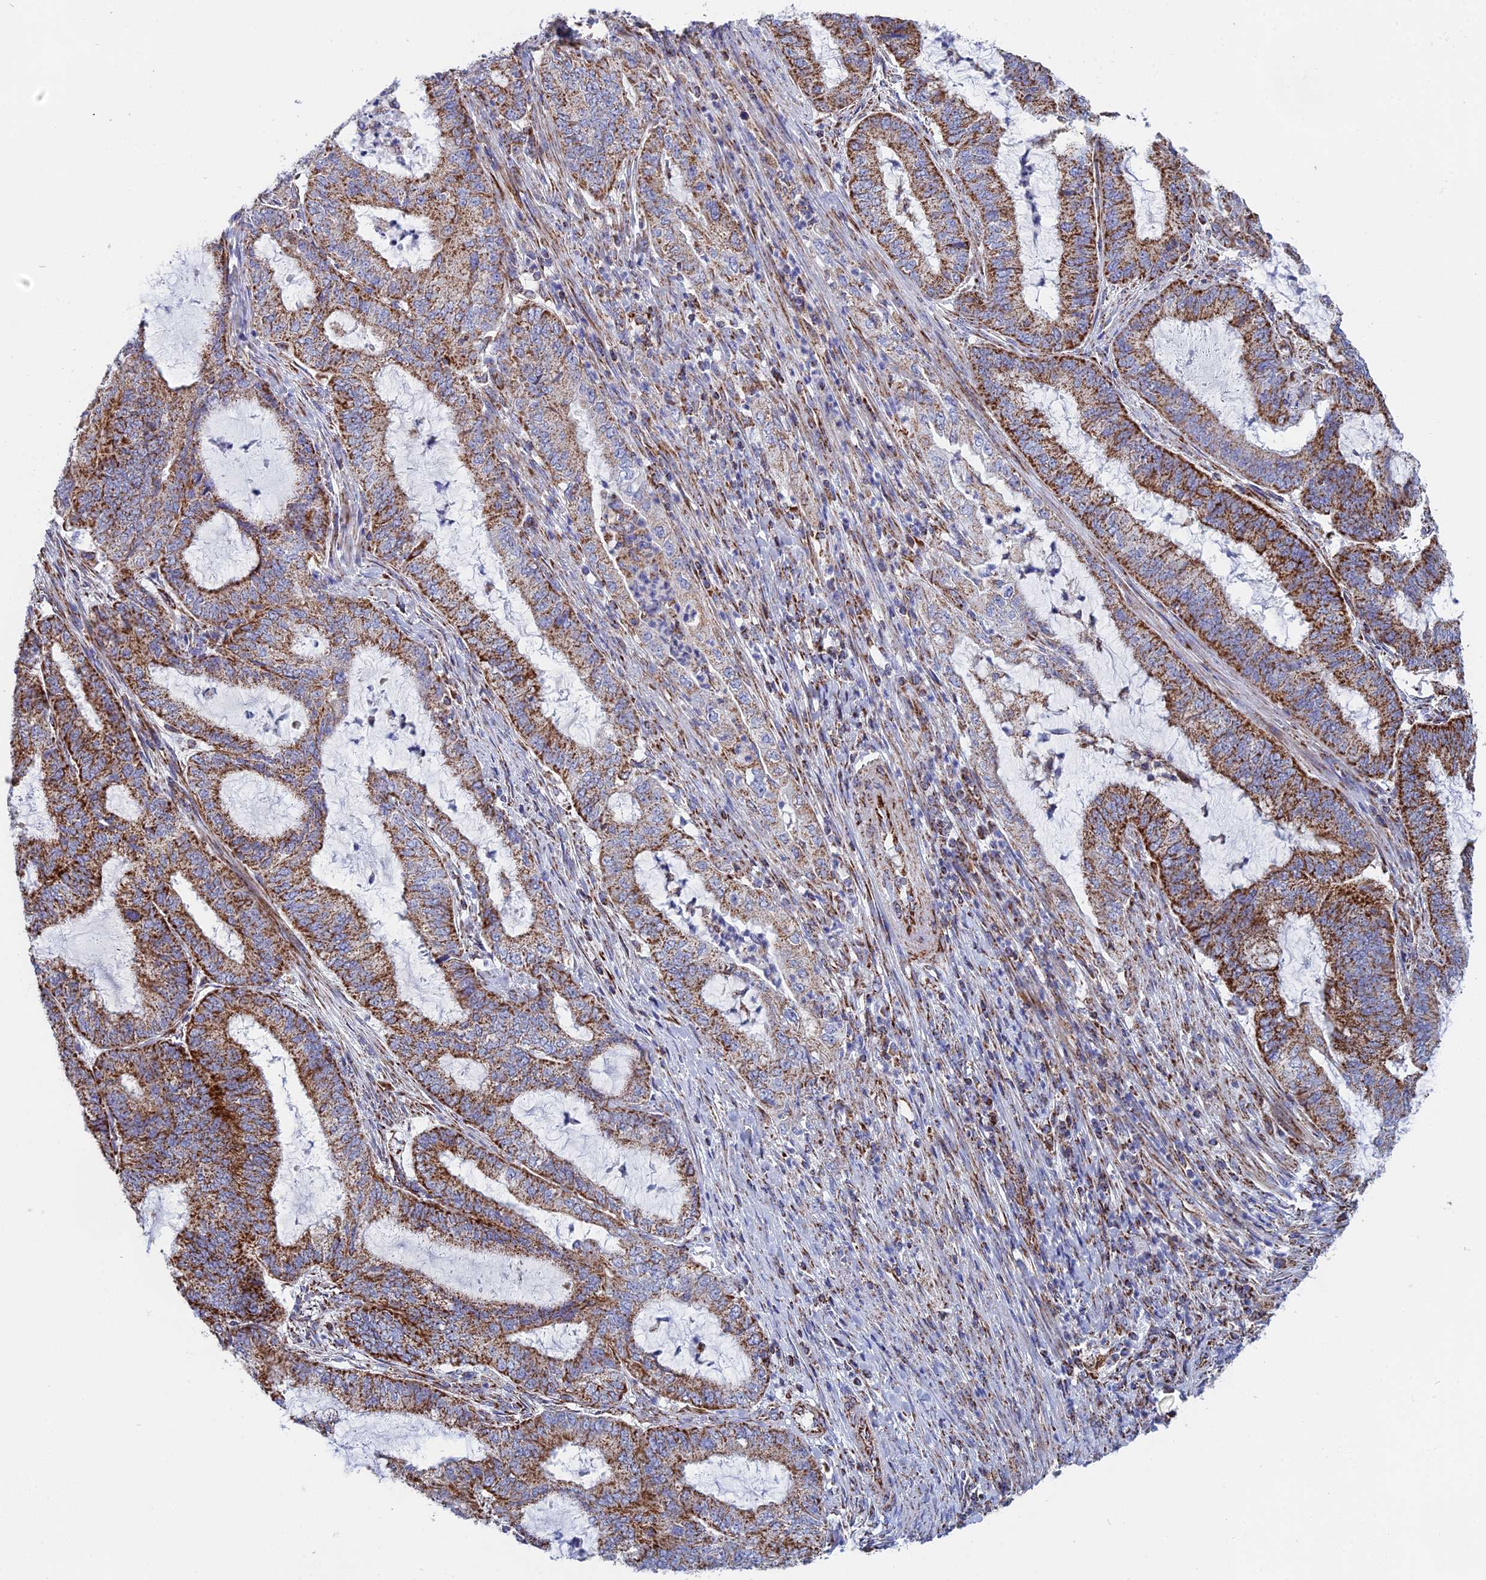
{"staining": {"intensity": "strong", "quantity": ">75%", "location": "cytoplasmic/membranous"}, "tissue": "endometrial cancer", "cell_type": "Tumor cells", "image_type": "cancer", "snomed": [{"axis": "morphology", "description": "Adenocarcinoma, NOS"}, {"axis": "topography", "description": "Endometrium"}], "caption": "High-power microscopy captured an immunohistochemistry micrograph of adenocarcinoma (endometrial), revealing strong cytoplasmic/membranous positivity in about >75% of tumor cells. The staining was performed using DAB (3,3'-diaminobenzidine), with brown indicating positive protein expression. Nuclei are stained blue with hematoxylin.", "gene": "NDUFA5", "patient": {"sex": "female", "age": 51}}